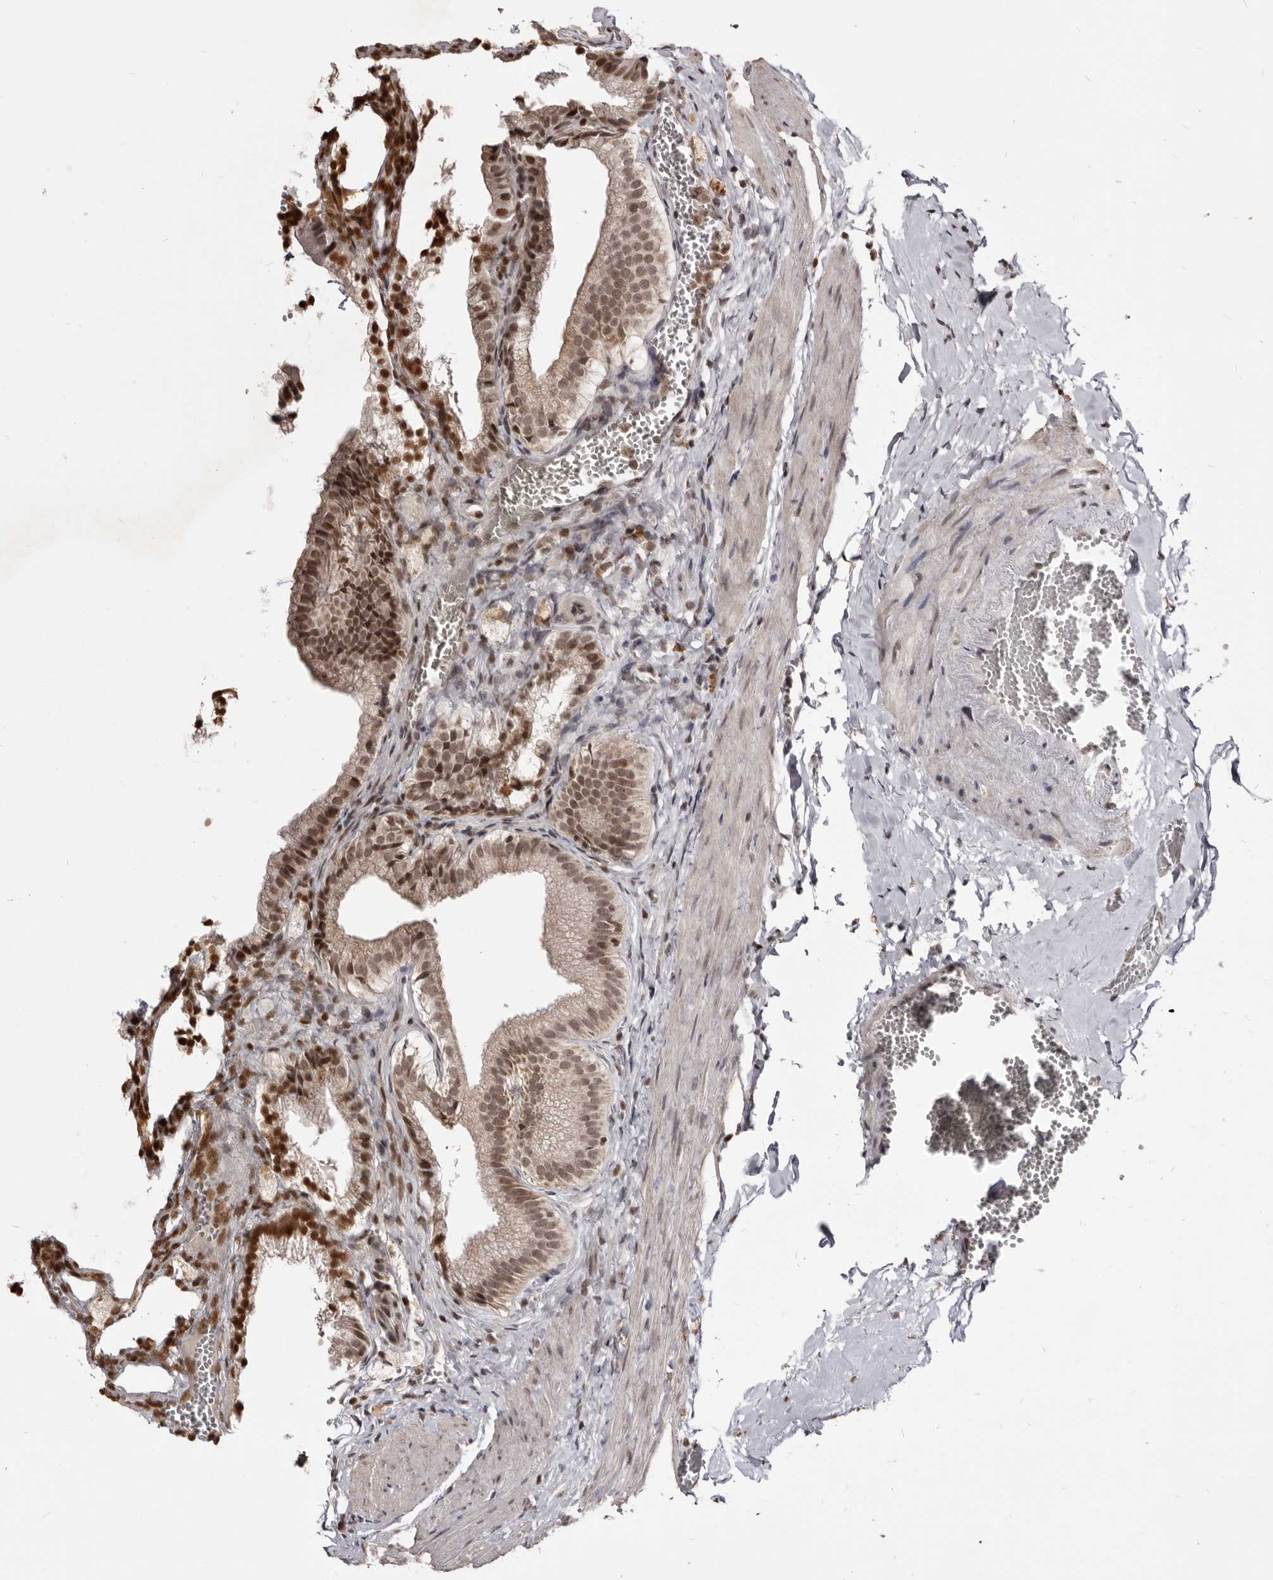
{"staining": {"intensity": "moderate", "quantity": ">75%", "location": "nuclear"}, "tissue": "gallbladder", "cell_type": "Glandular cells", "image_type": "normal", "snomed": [{"axis": "morphology", "description": "Normal tissue, NOS"}, {"axis": "topography", "description": "Gallbladder"}], "caption": "IHC photomicrograph of benign human gallbladder stained for a protein (brown), which displays medium levels of moderate nuclear positivity in approximately >75% of glandular cells.", "gene": "THUMPD1", "patient": {"sex": "male", "age": 38}}